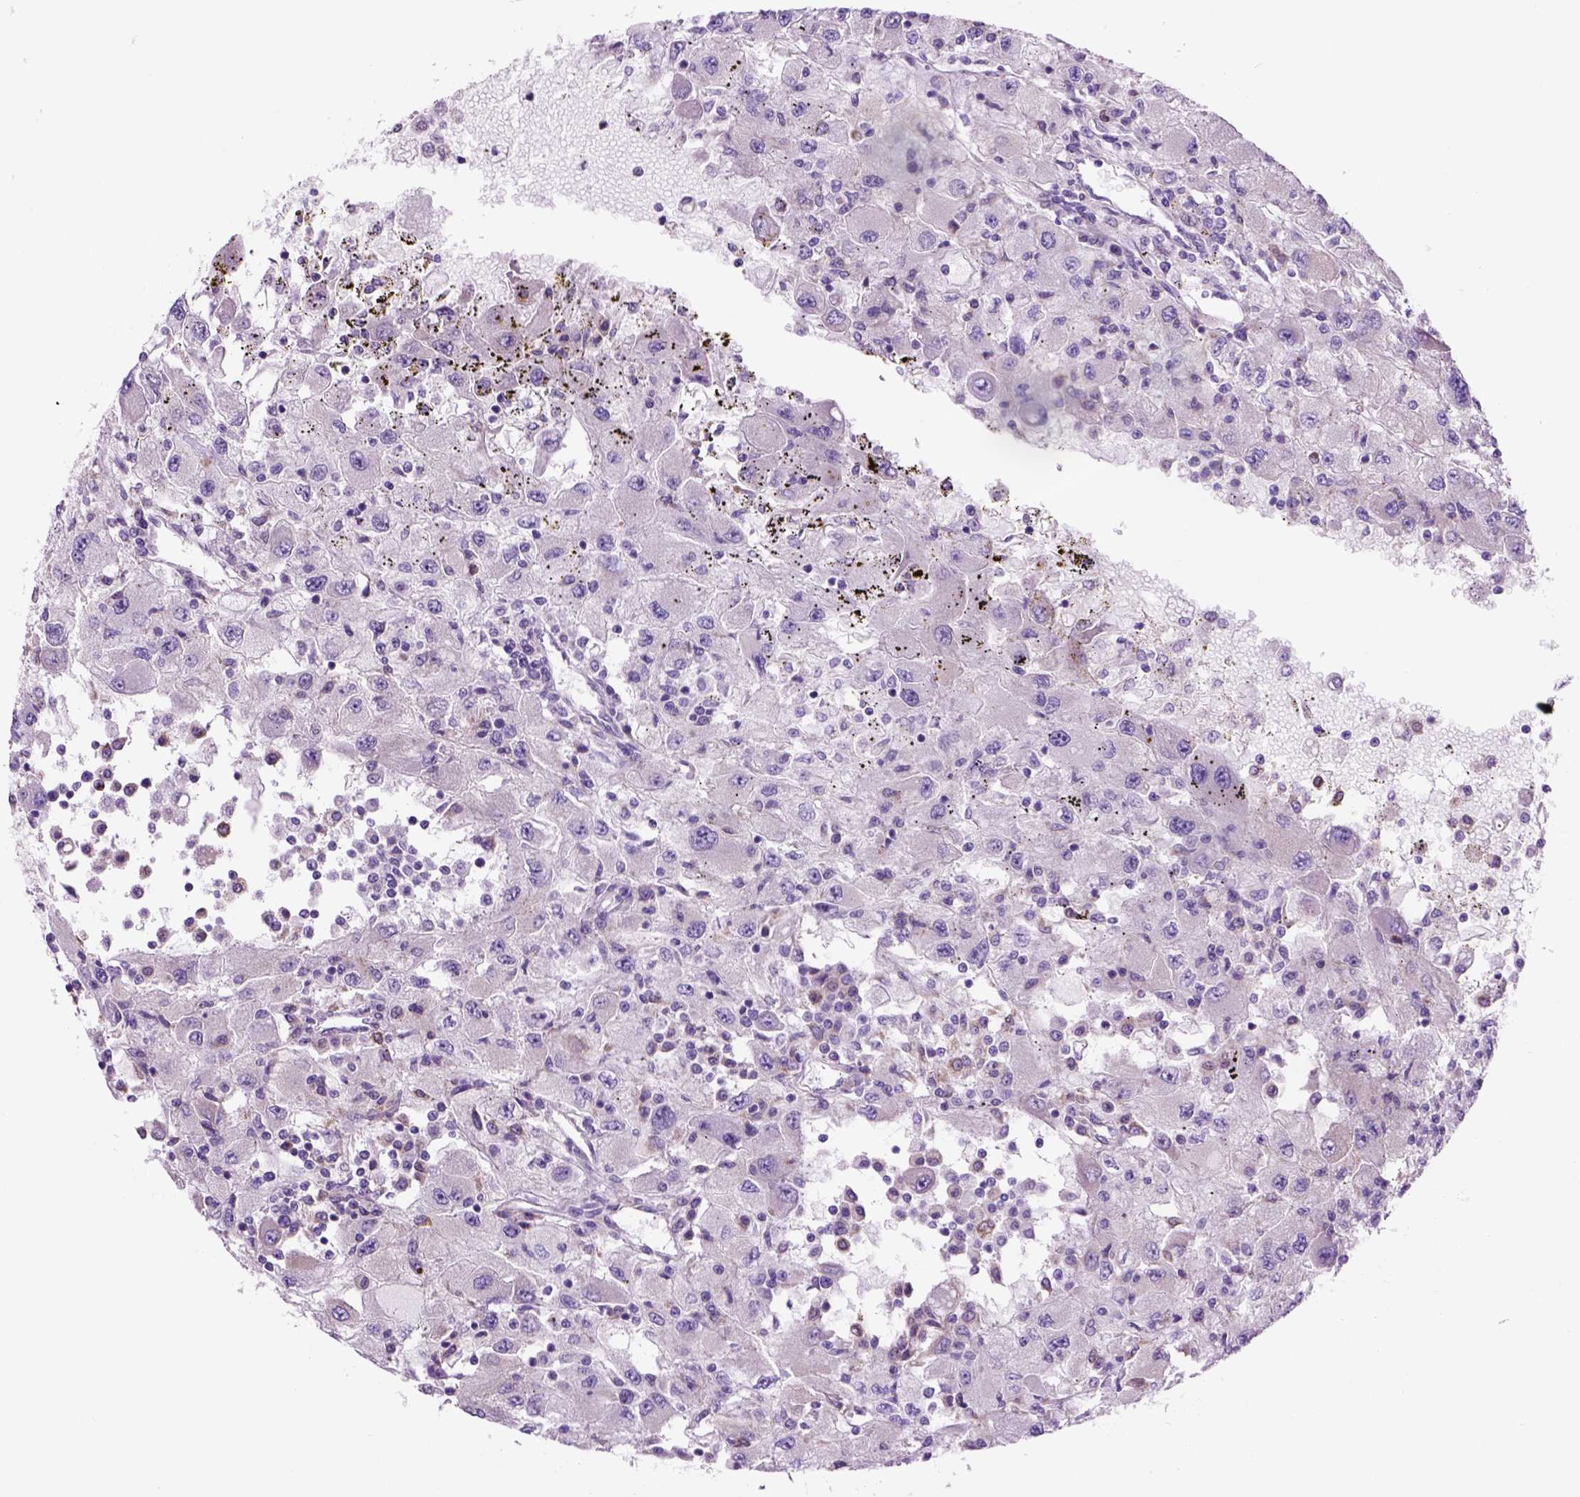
{"staining": {"intensity": "negative", "quantity": "none", "location": "none"}, "tissue": "renal cancer", "cell_type": "Tumor cells", "image_type": "cancer", "snomed": [{"axis": "morphology", "description": "Adenocarcinoma, NOS"}, {"axis": "topography", "description": "Kidney"}], "caption": "Immunohistochemistry histopathology image of neoplastic tissue: adenocarcinoma (renal) stained with DAB demonstrates no significant protein positivity in tumor cells. The staining was performed using DAB to visualize the protein expression in brown, while the nuclei were stained in blue with hematoxylin (Magnification: 20x).", "gene": "PIAS3", "patient": {"sex": "female", "age": 67}}